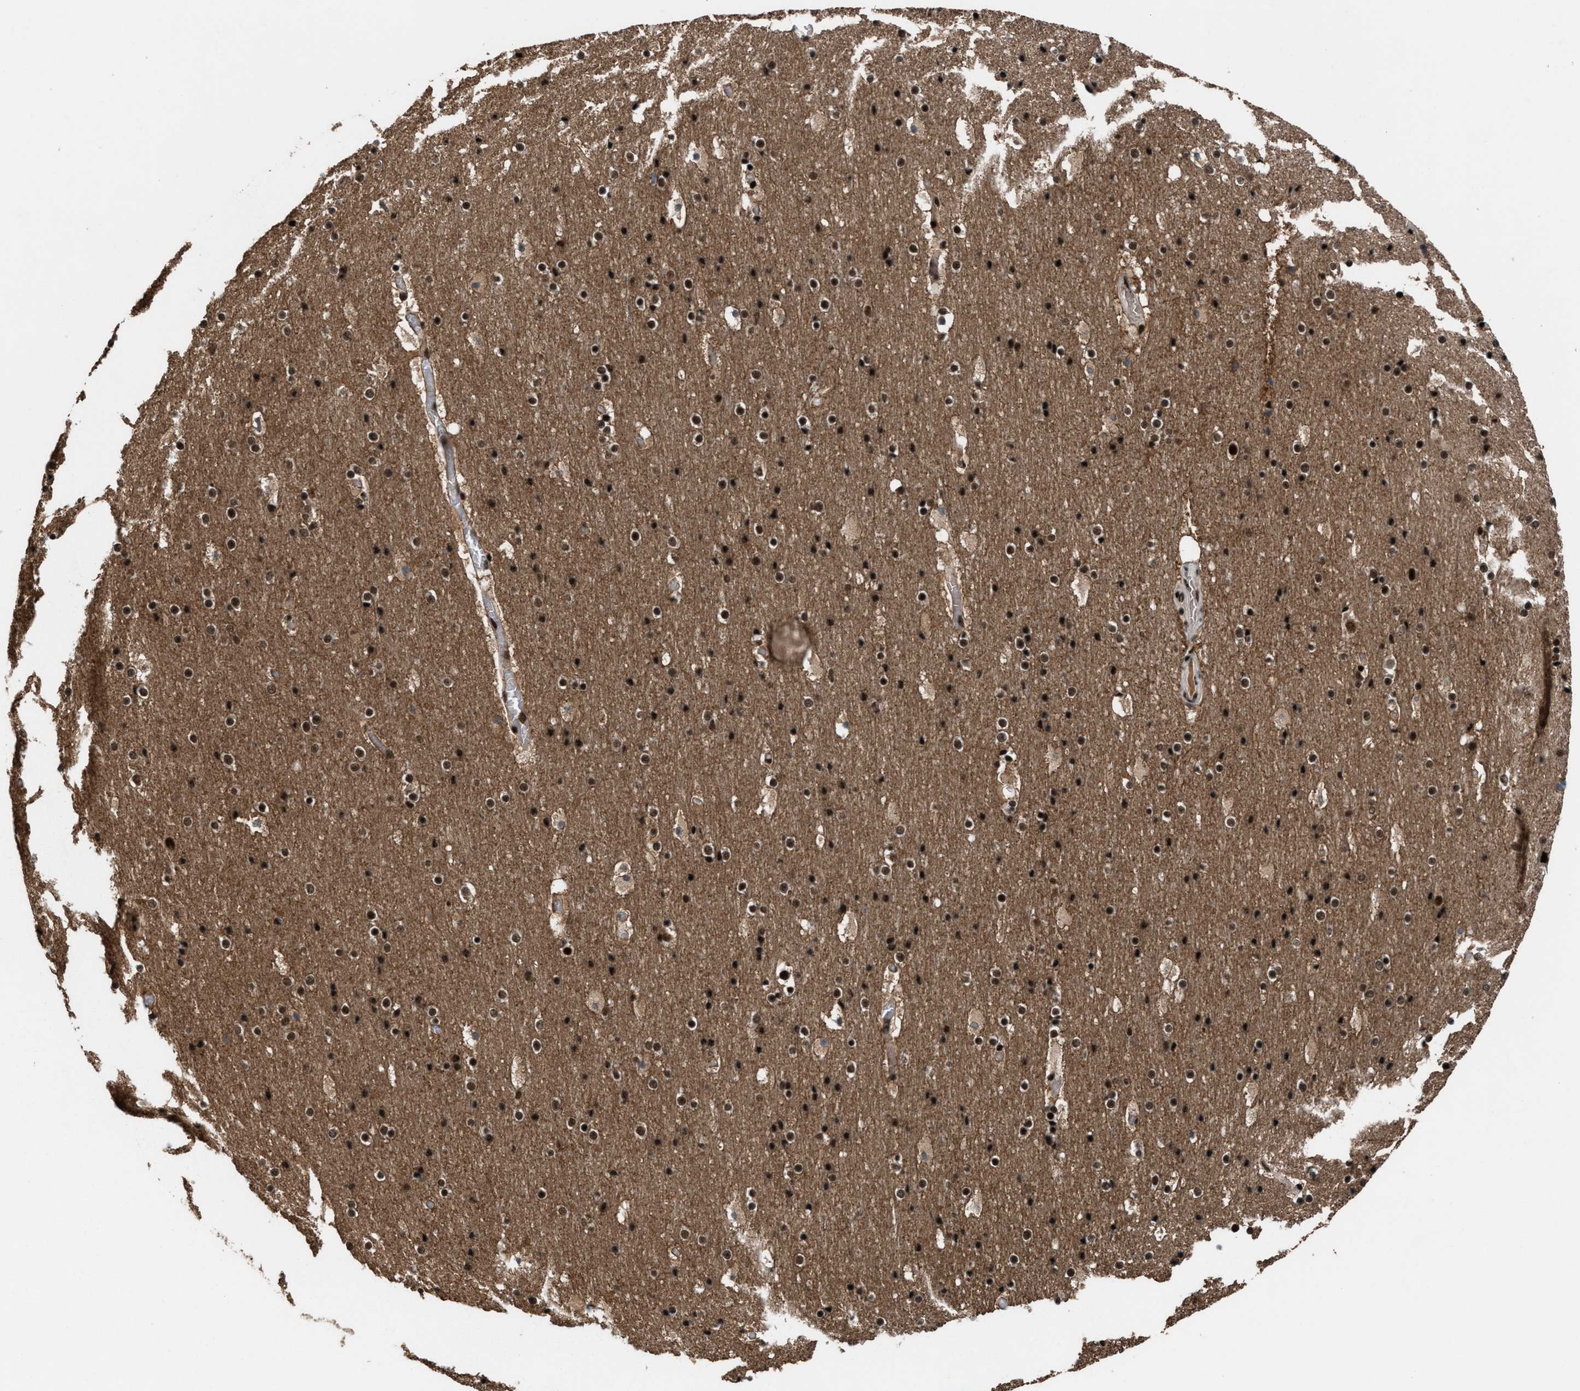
{"staining": {"intensity": "moderate", "quantity": ">75%", "location": "nuclear"}, "tissue": "cerebral cortex", "cell_type": "Endothelial cells", "image_type": "normal", "snomed": [{"axis": "morphology", "description": "Normal tissue, NOS"}, {"axis": "topography", "description": "Cerebral cortex"}], "caption": "Immunohistochemical staining of normal human cerebral cortex displays moderate nuclear protein expression in about >75% of endothelial cells.", "gene": "PRPF4", "patient": {"sex": "male", "age": 57}}